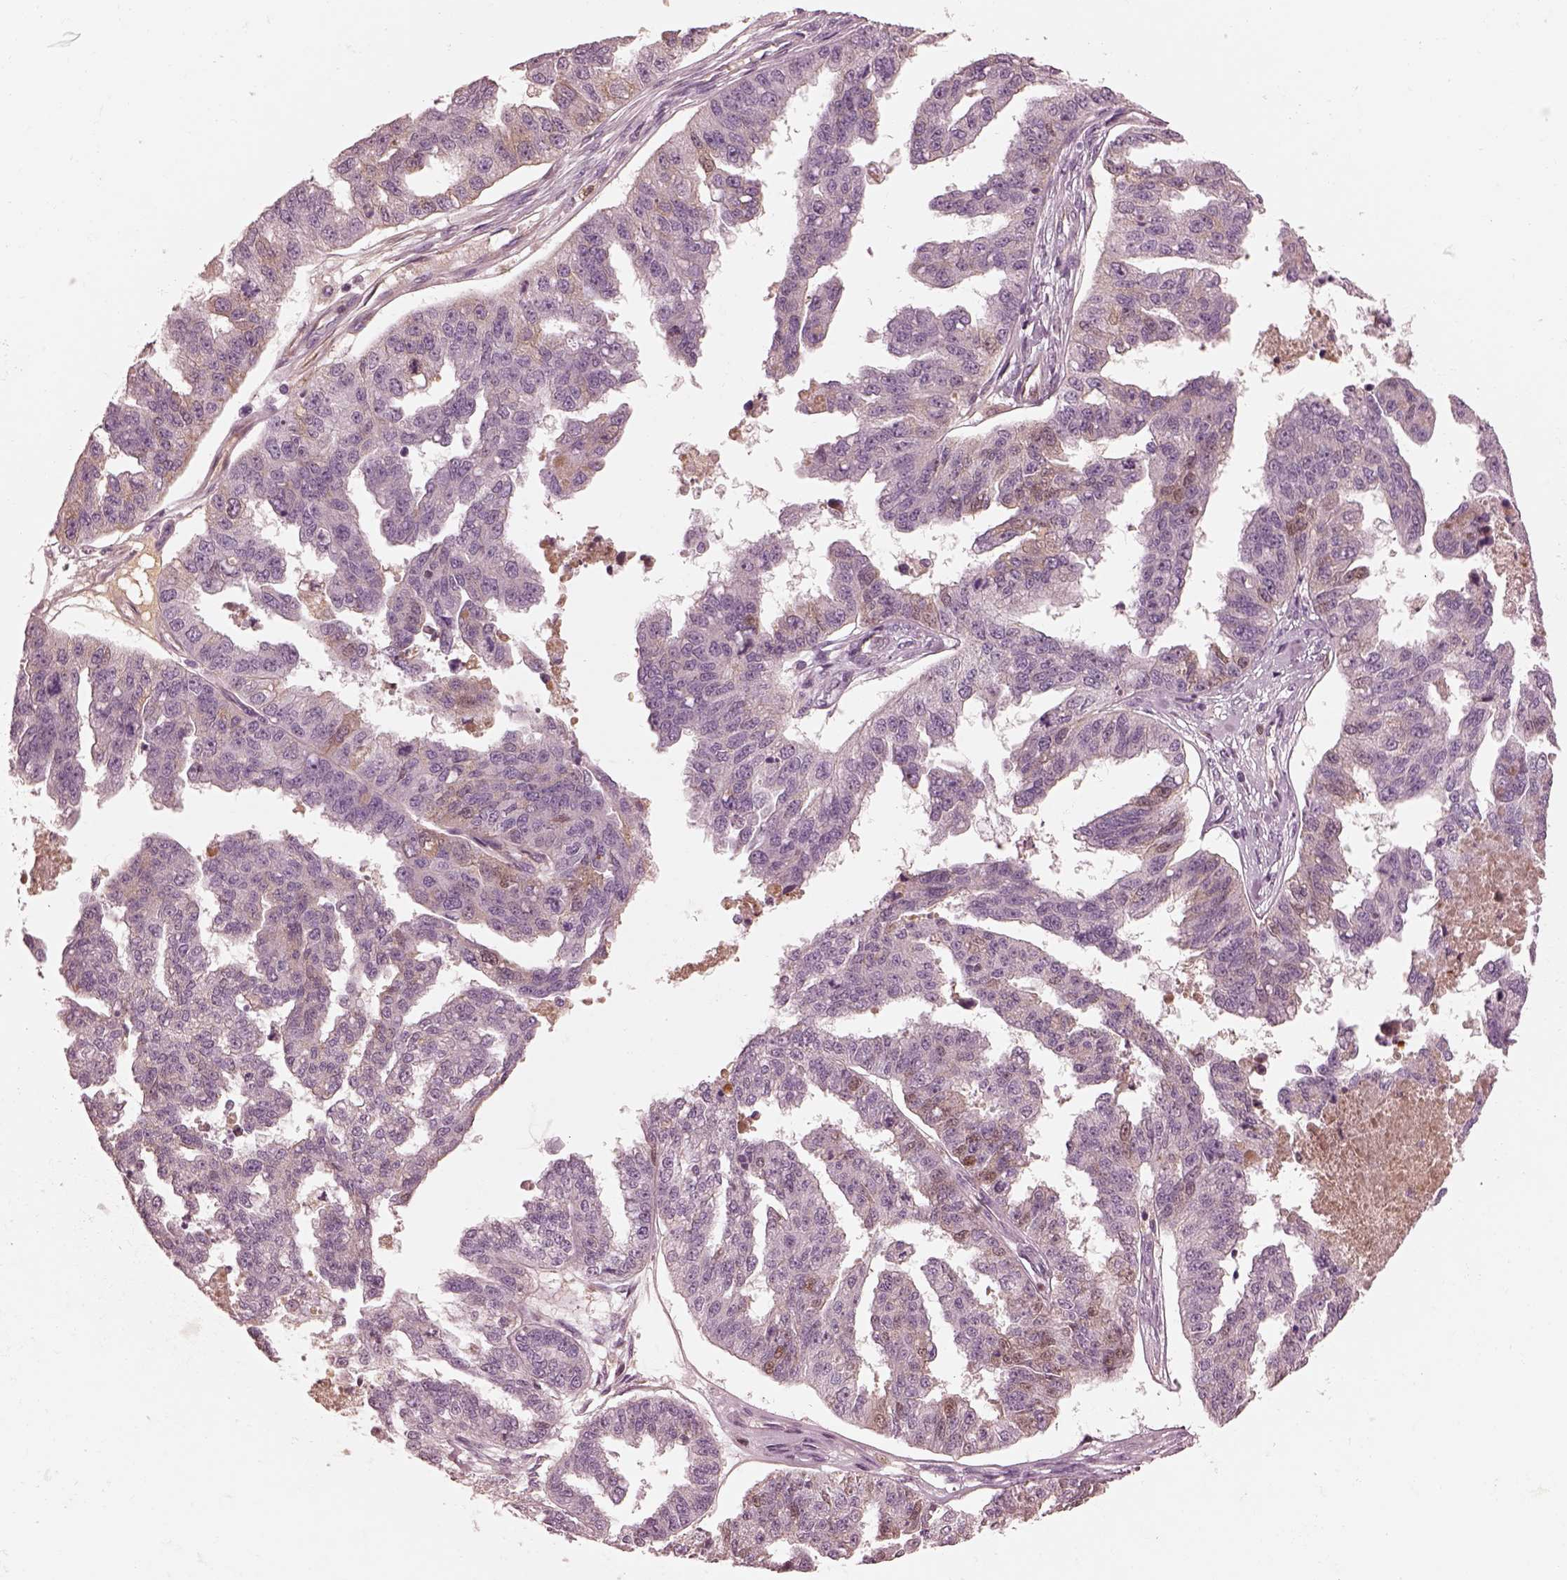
{"staining": {"intensity": "negative", "quantity": "none", "location": "none"}, "tissue": "ovarian cancer", "cell_type": "Tumor cells", "image_type": "cancer", "snomed": [{"axis": "morphology", "description": "Cystadenocarcinoma, serous, NOS"}, {"axis": "topography", "description": "Ovary"}], "caption": "IHC photomicrograph of human ovarian cancer stained for a protein (brown), which reveals no staining in tumor cells. Nuclei are stained in blue.", "gene": "KCNA2", "patient": {"sex": "female", "age": 58}}